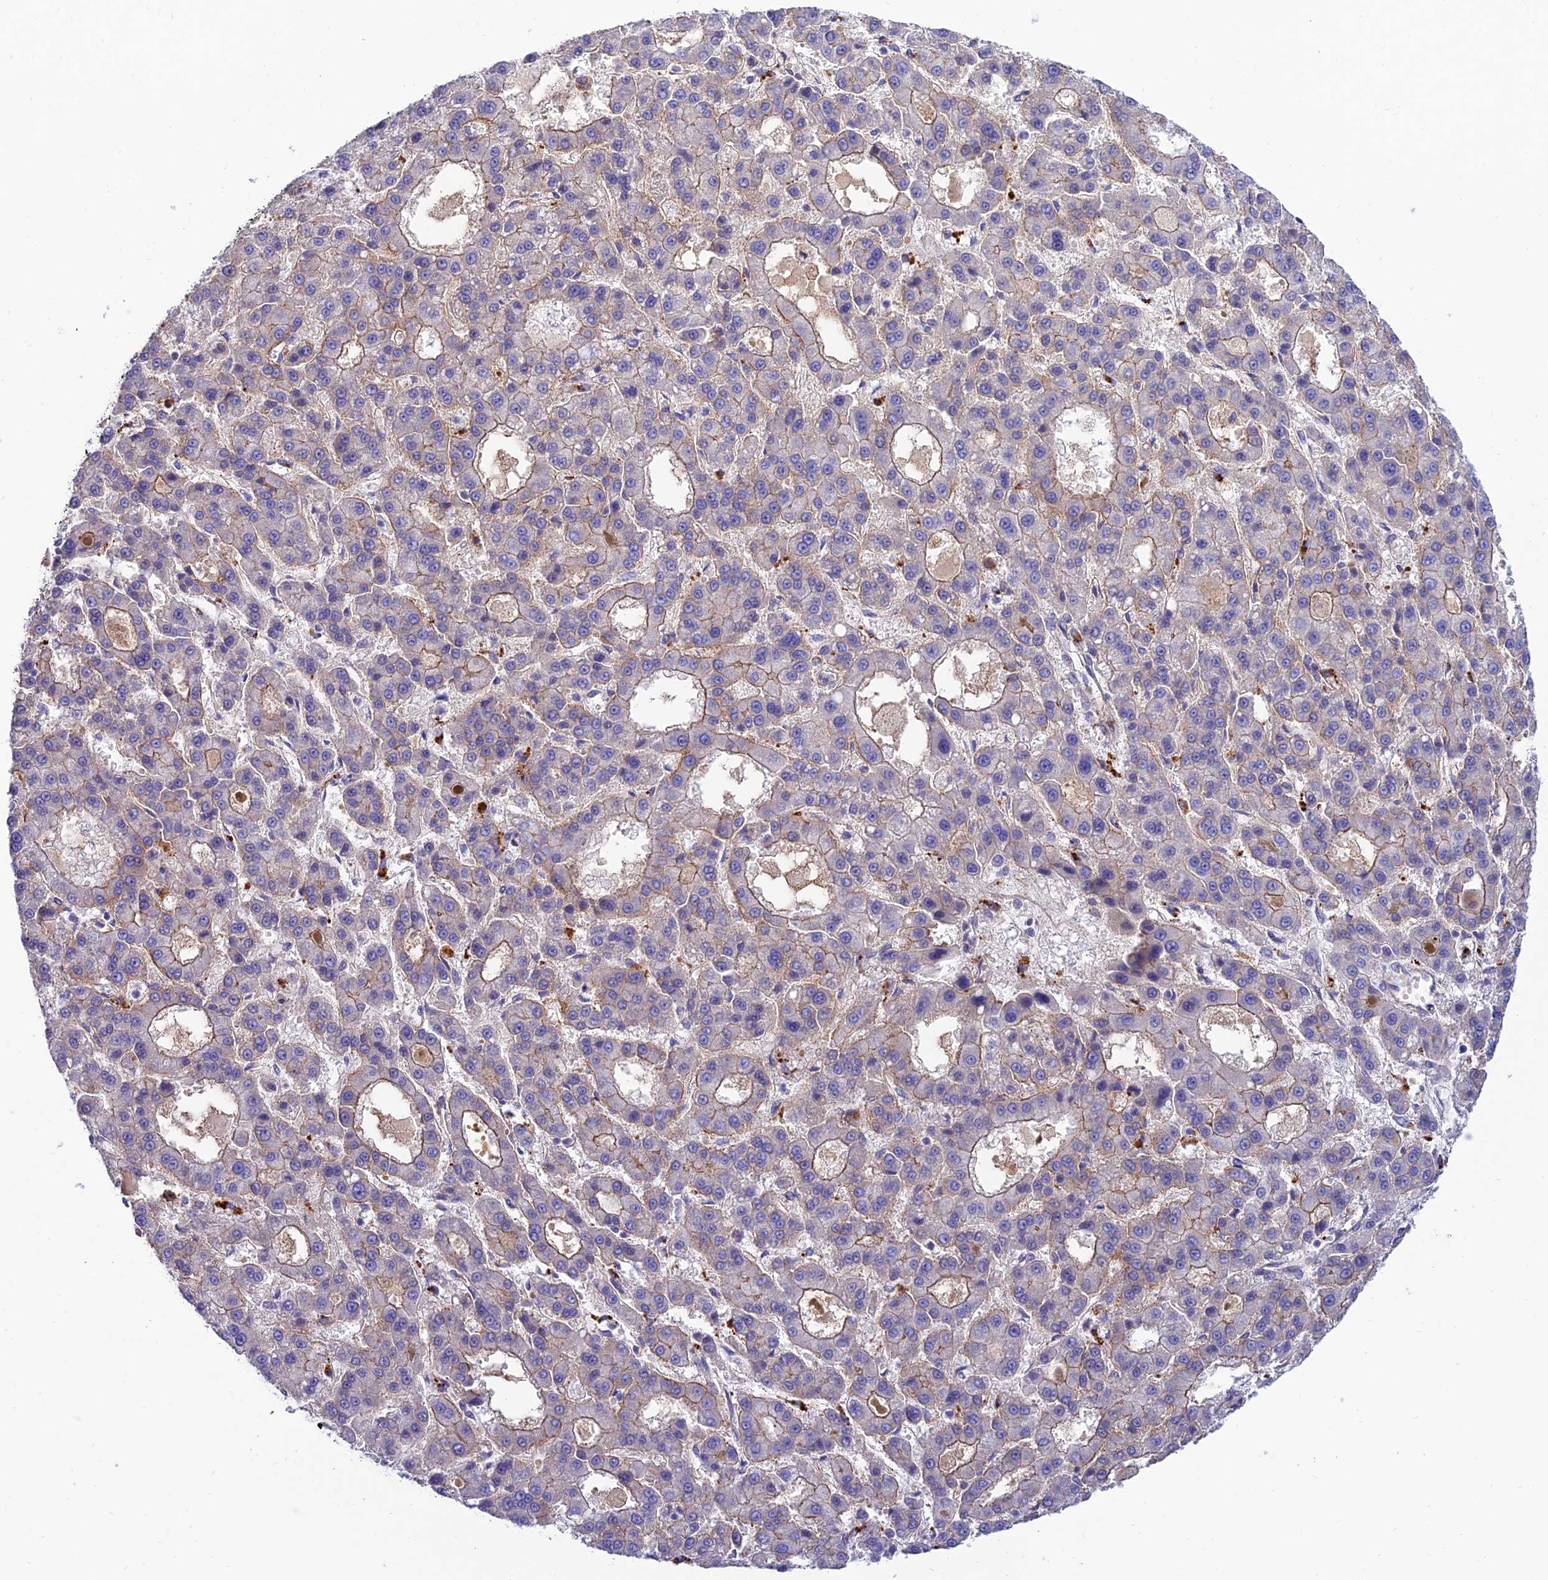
{"staining": {"intensity": "weak", "quantity": "25%-75%", "location": "cytoplasmic/membranous"}, "tissue": "liver cancer", "cell_type": "Tumor cells", "image_type": "cancer", "snomed": [{"axis": "morphology", "description": "Carcinoma, Hepatocellular, NOS"}, {"axis": "topography", "description": "Liver"}], "caption": "Weak cytoplasmic/membranous expression for a protein is present in about 25%-75% of tumor cells of hepatocellular carcinoma (liver) using immunohistochemistry (IHC).", "gene": "CCDC157", "patient": {"sex": "male", "age": 70}}